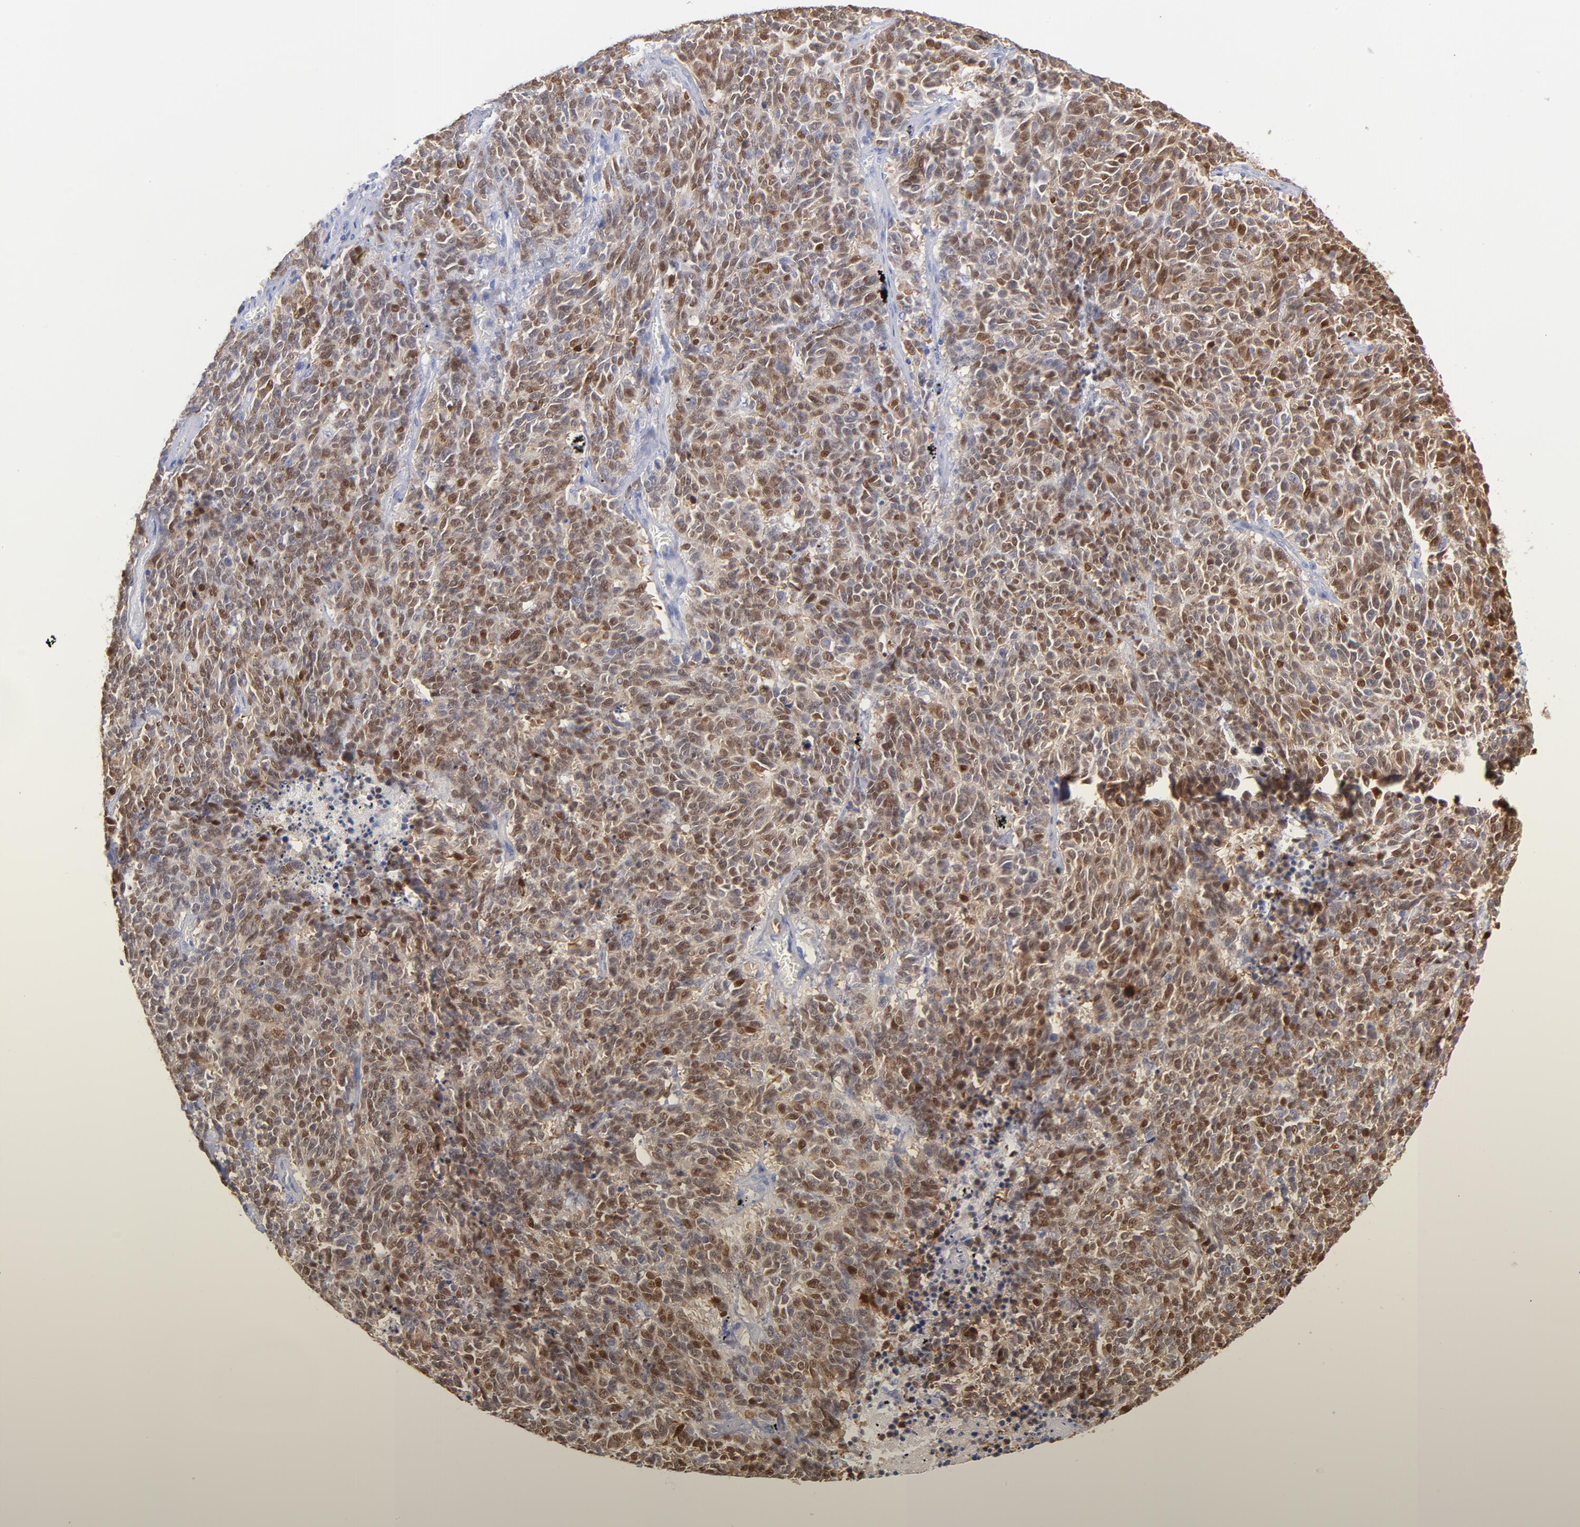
{"staining": {"intensity": "moderate", "quantity": ">75%", "location": "cytoplasmic/membranous,nuclear"}, "tissue": "lung cancer", "cell_type": "Tumor cells", "image_type": "cancer", "snomed": [{"axis": "morphology", "description": "Neoplasm, malignant, NOS"}, {"axis": "topography", "description": "Lung"}], "caption": "Immunohistochemistry staining of lung cancer (malignant neoplasm), which demonstrates medium levels of moderate cytoplasmic/membranous and nuclear staining in approximately >75% of tumor cells indicating moderate cytoplasmic/membranous and nuclear protein expression. The staining was performed using DAB (3,3'-diaminobenzidine) (brown) for protein detection and nuclei were counterstained in hematoxylin (blue).", "gene": "SCGN", "patient": {"sex": "female", "age": 58}}